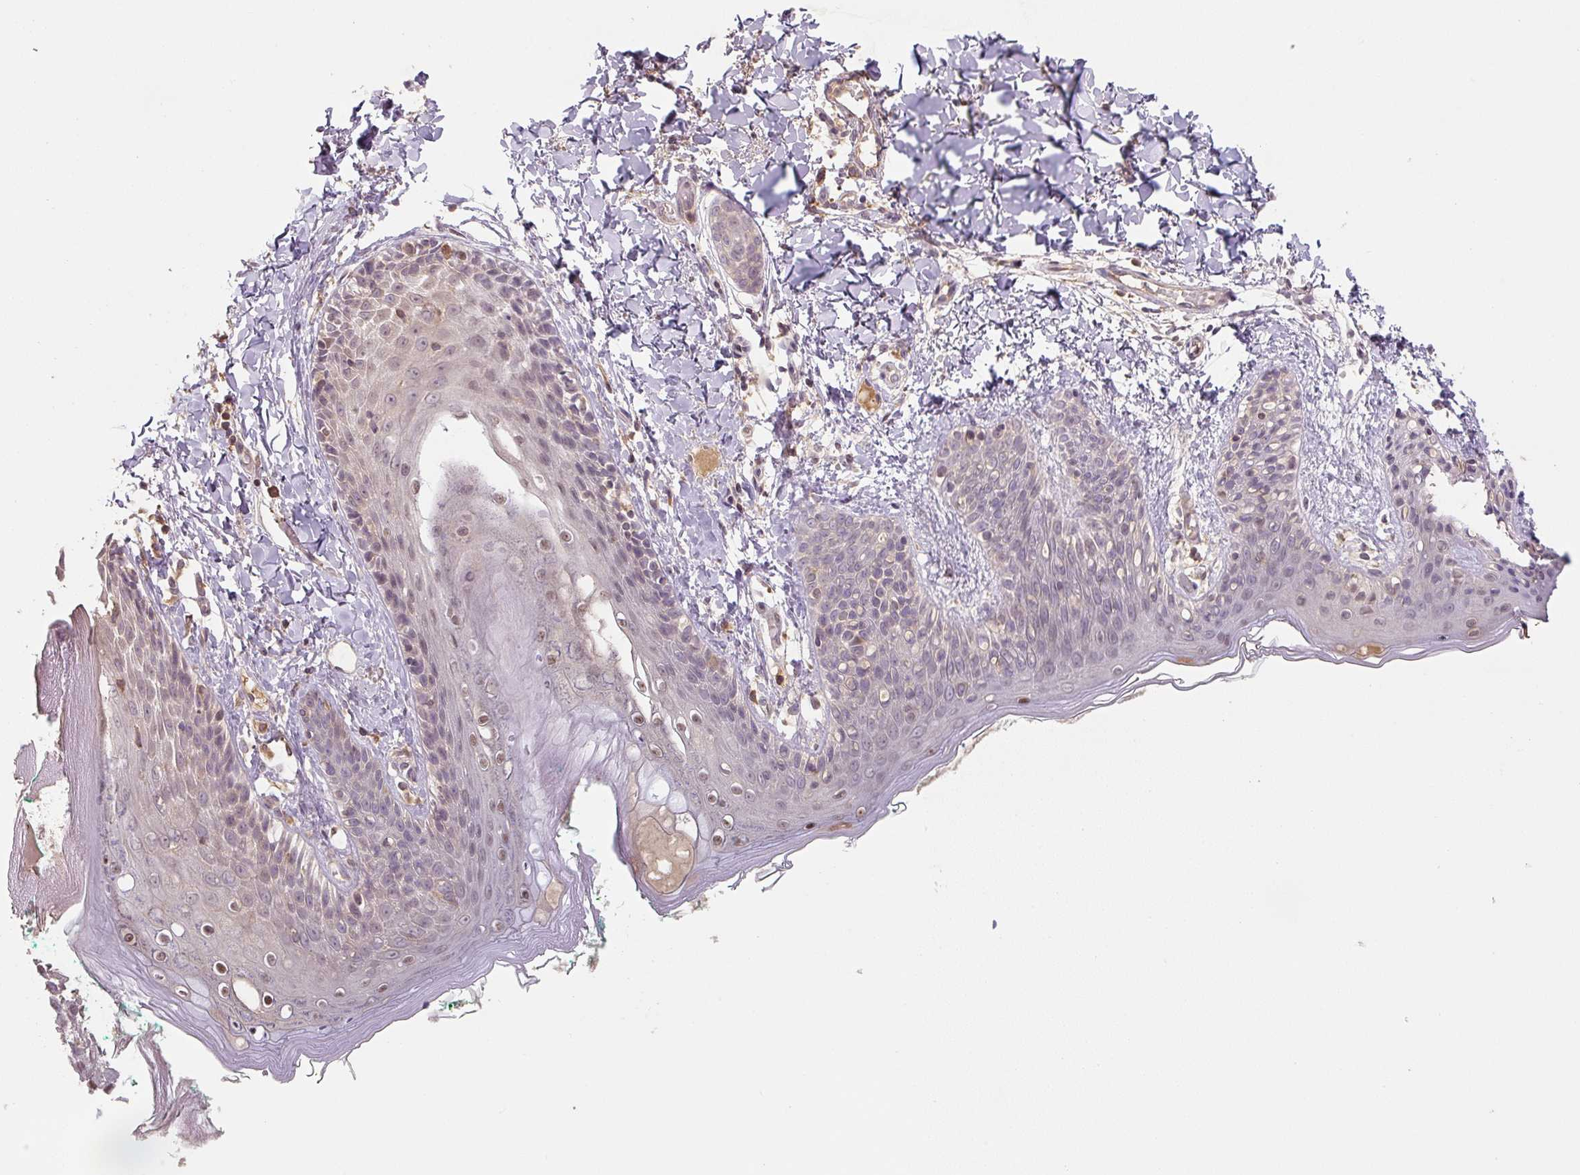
{"staining": {"intensity": "weak", "quantity": "<25%", "location": "cytoplasmic/membranous"}, "tissue": "skin", "cell_type": "Fibroblasts", "image_type": "normal", "snomed": [{"axis": "morphology", "description": "Normal tissue, NOS"}, {"axis": "topography", "description": "Skin"}], "caption": "DAB (3,3'-diaminobenzidine) immunohistochemical staining of normal human skin displays no significant positivity in fibroblasts.", "gene": "C2orf73", "patient": {"sex": "male", "age": 16}}